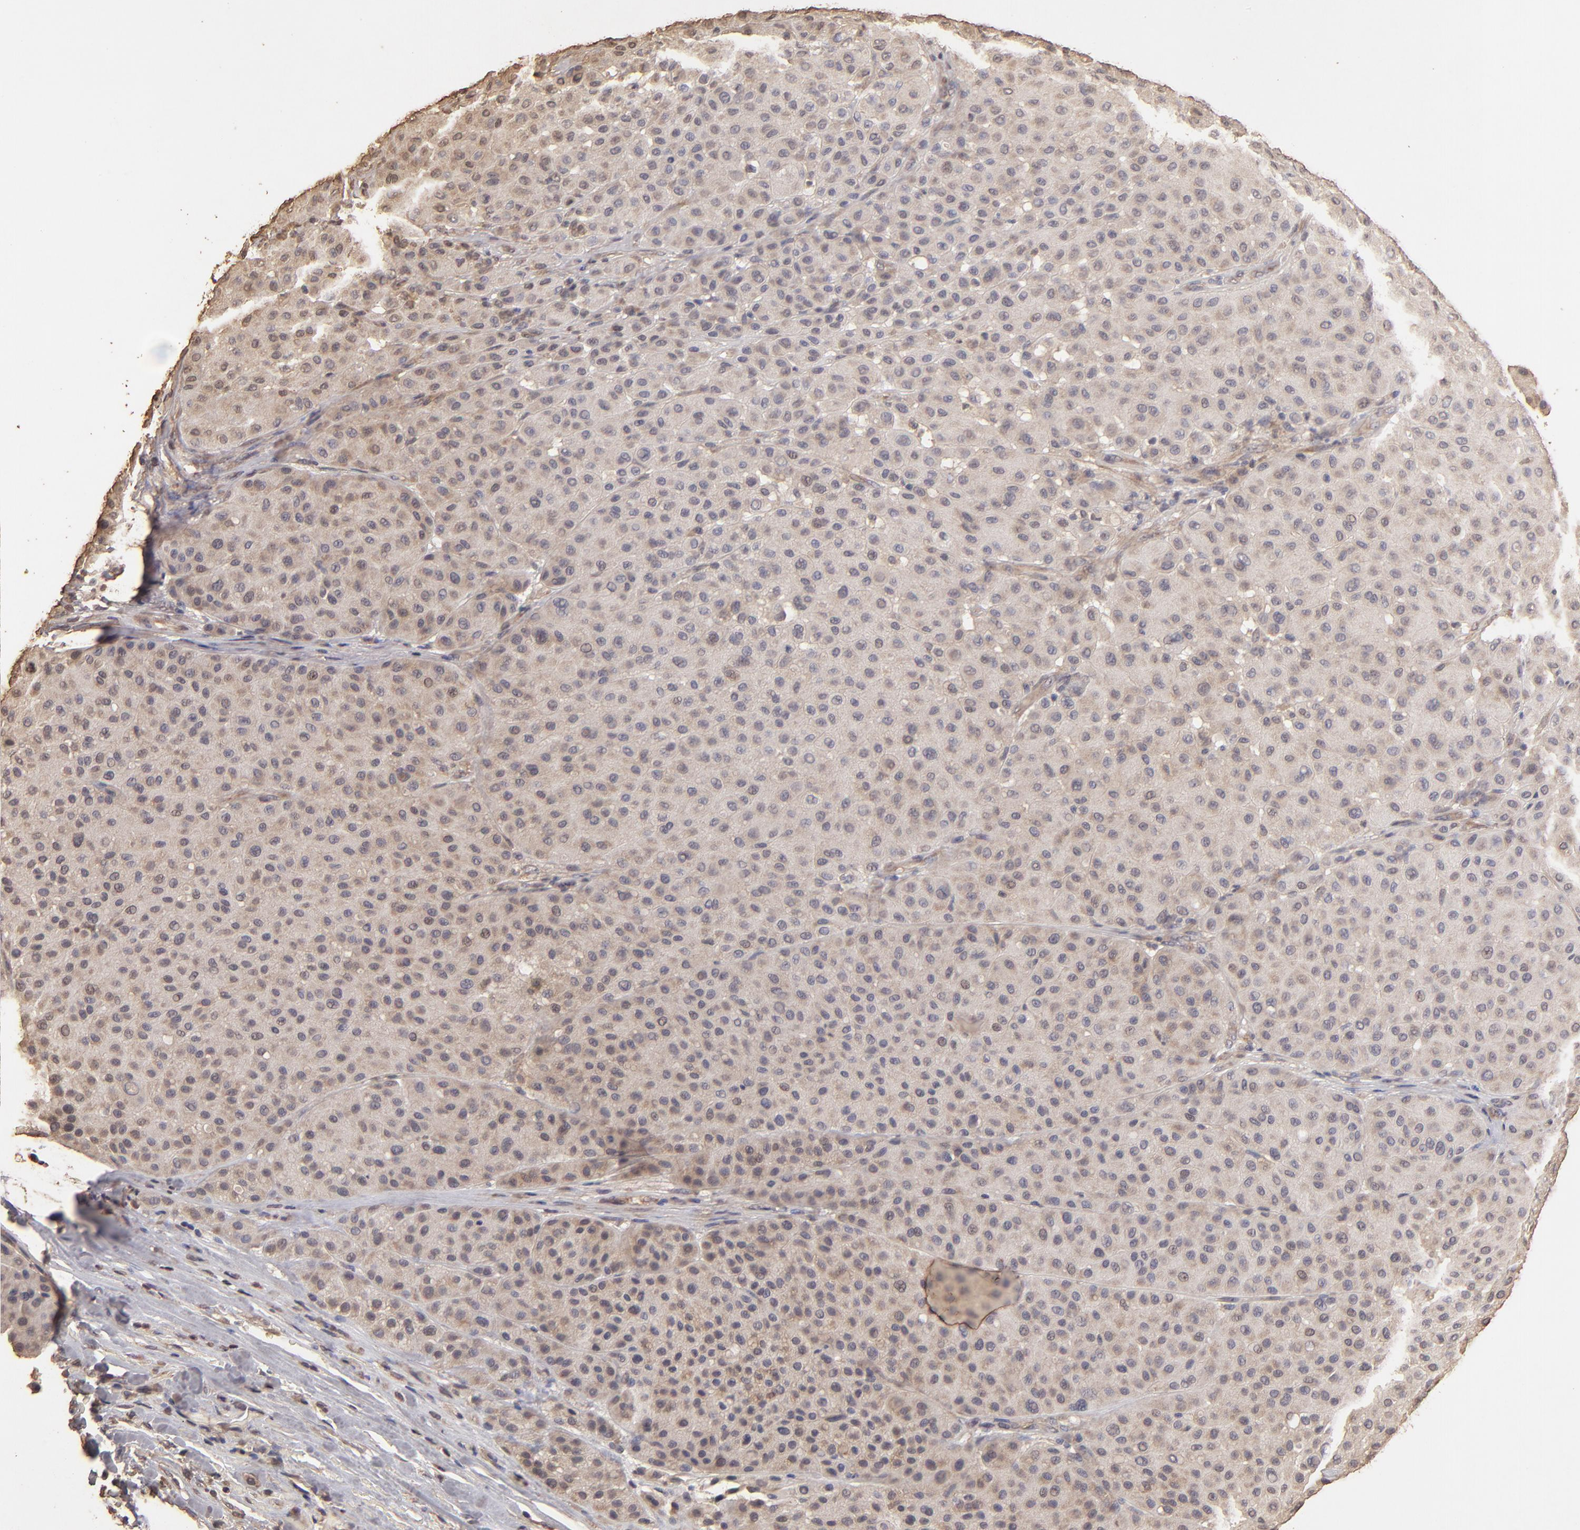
{"staining": {"intensity": "moderate", "quantity": "25%-75%", "location": "cytoplasmic/membranous"}, "tissue": "melanoma", "cell_type": "Tumor cells", "image_type": "cancer", "snomed": [{"axis": "morphology", "description": "Normal tissue, NOS"}, {"axis": "morphology", "description": "Malignant melanoma, Metastatic site"}, {"axis": "topography", "description": "Skin"}], "caption": "An image of melanoma stained for a protein exhibits moderate cytoplasmic/membranous brown staining in tumor cells.", "gene": "OPHN1", "patient": {"sex": "male", "age": 41}}